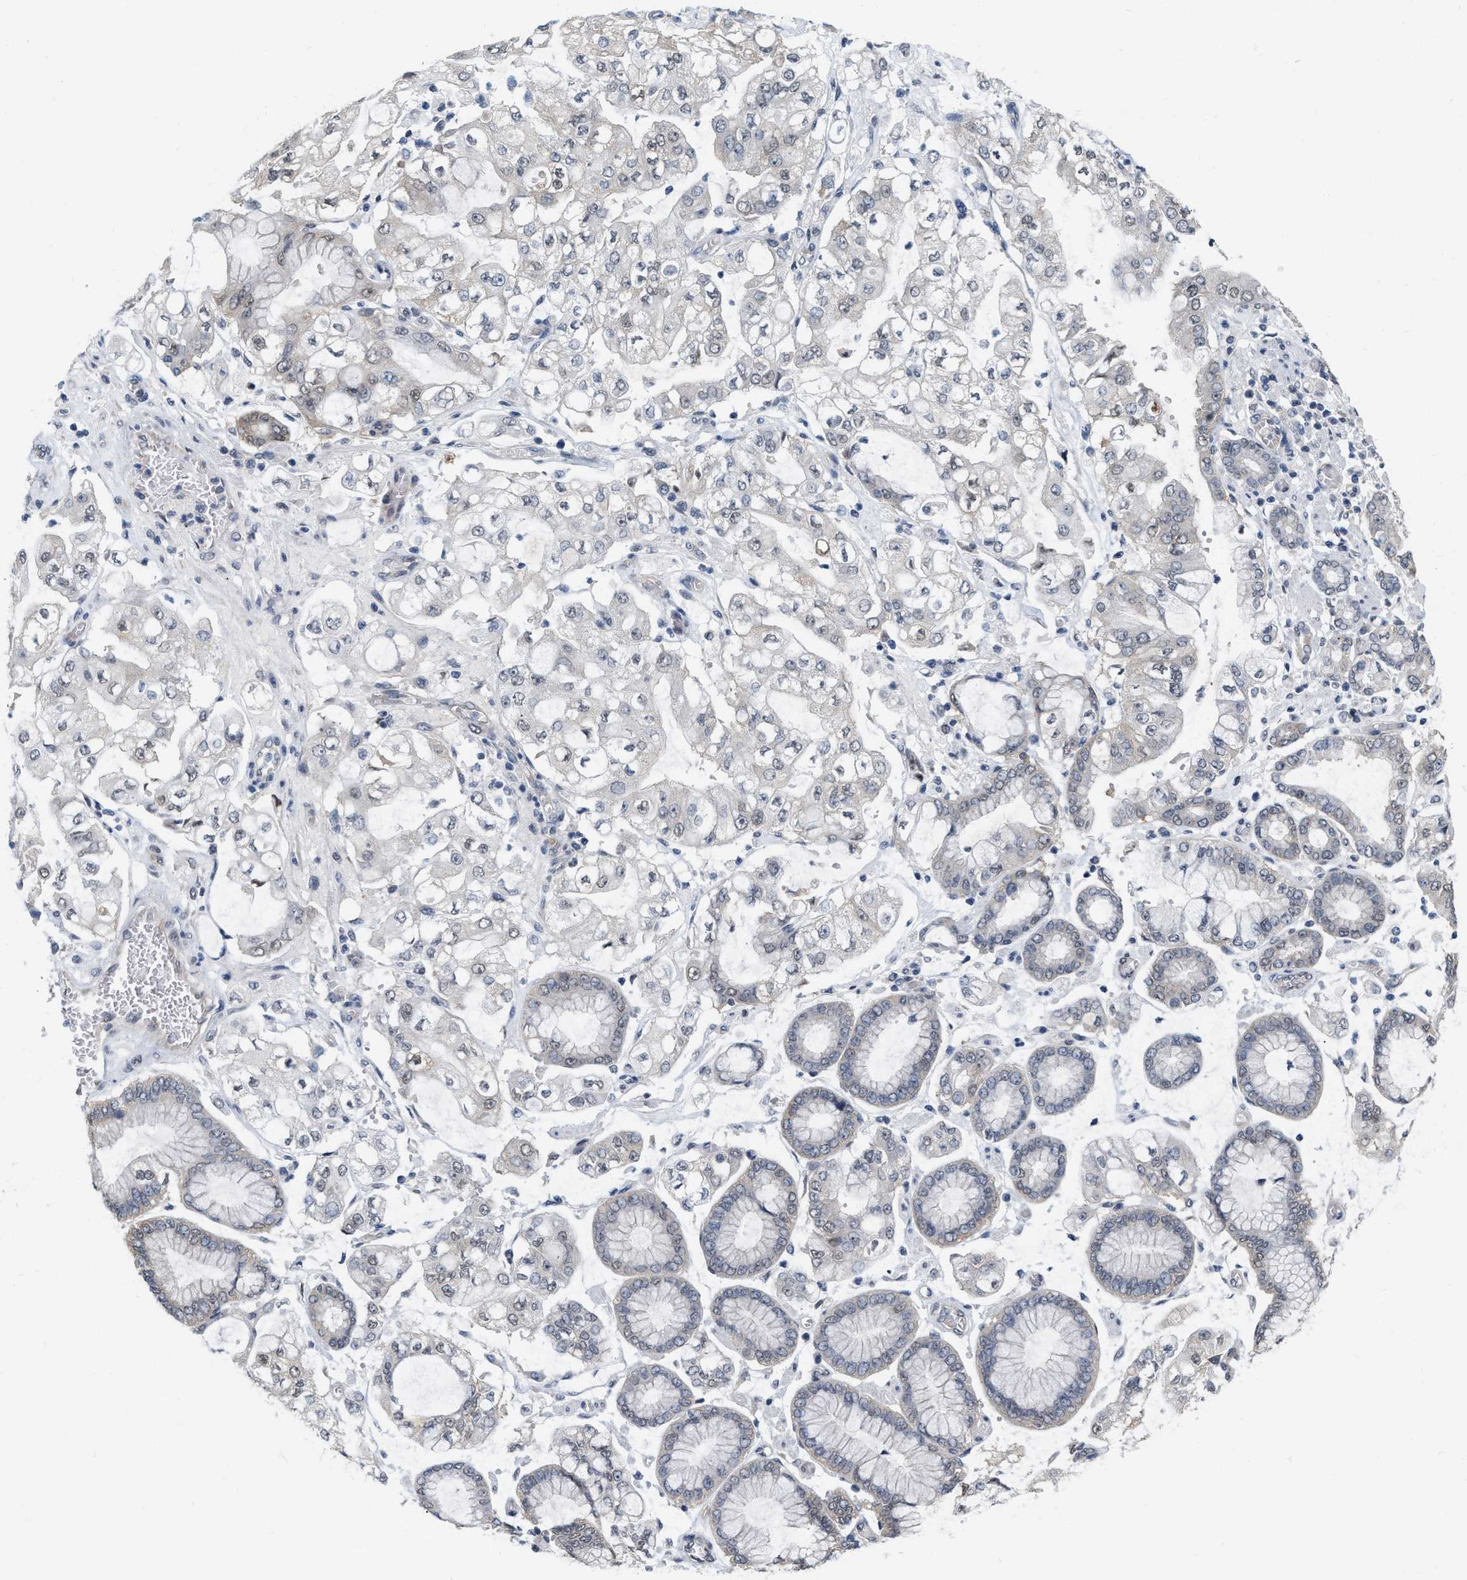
{"staining": {"intensity": "negative", "quantity": "none", "location": "none"}, "tissue": "stomach cancer", "cell_type": "Tumor cells", "image_type": "cancer", "snomed": [{"axis": "morphology", "description": "Adenocarcinoma, NOS"}, {"axis": "topography", "description": "Stomach"}], "caption": "A histopathology image of human stomach cancer (adenocarcinoma) is negative for staining in tumor cells. The staining is performed using DAB (3,3'-diaminobenzidine) brown chromogen with nuclei counter-stained in using hematoxylin.", "gene": "RUVBL1", "patient": {"sex": "male", "age": 76}}